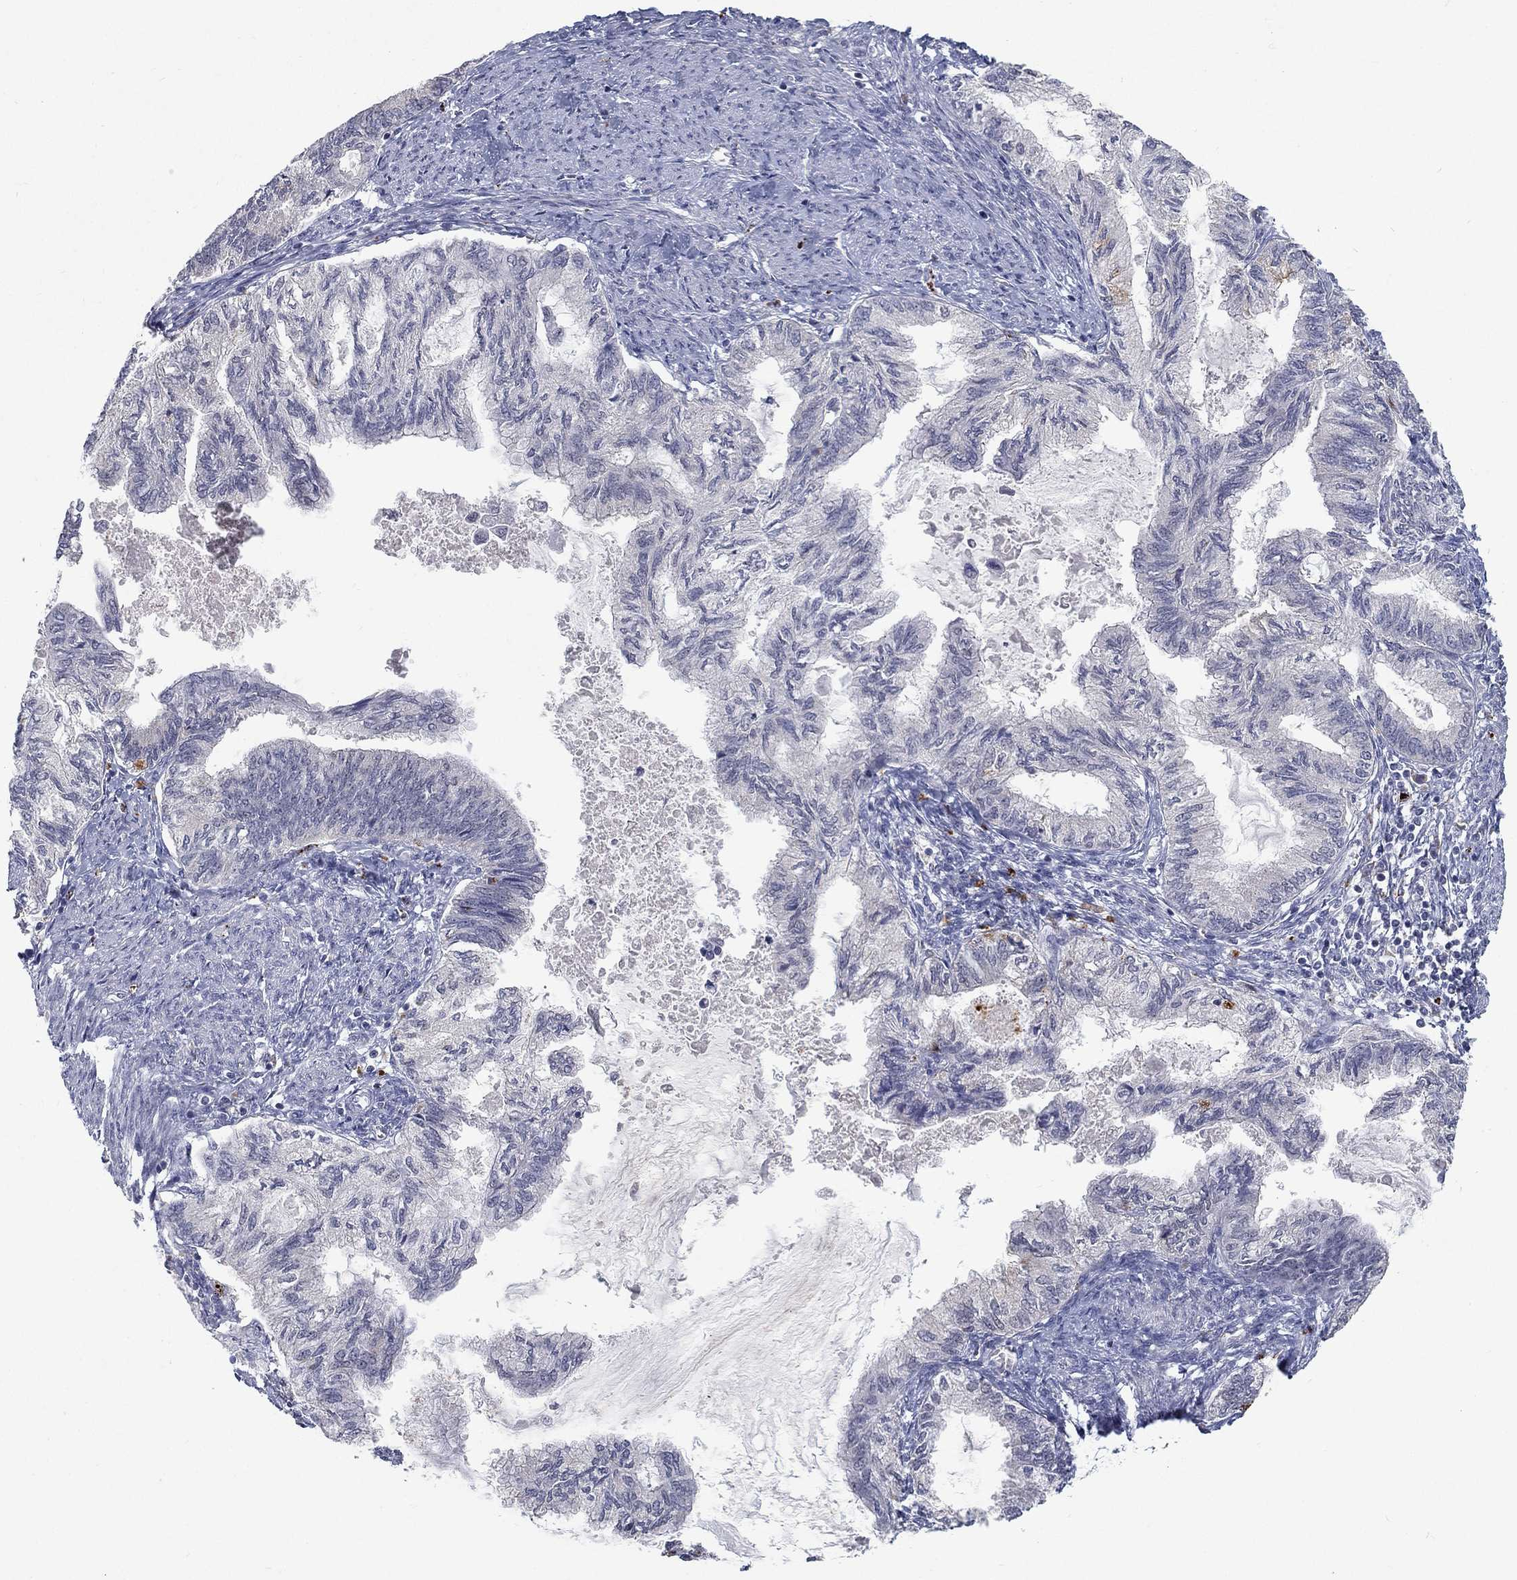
{"staining": {"intensity": "negative", "quantity": "none", "location": "none"}, "tissue": "endometrial cancer", "cell_type": "Tumor cells", "image_type": "cancer", "snomed": [{"axis": "morphology", "description": "Adenocarcinoma, NOS"}, {"axis": "topography", "description": "Endometrium"}], "caption": "High magnification brightfield microscopy of adenocarcinoma (endometrial) stained with DAB (brown) and counterstained with hematoxylin (blue): tumor cells show no significant positivity.", "gene": "MTSS2", "patient": {"sex": "female", "age": 86}}